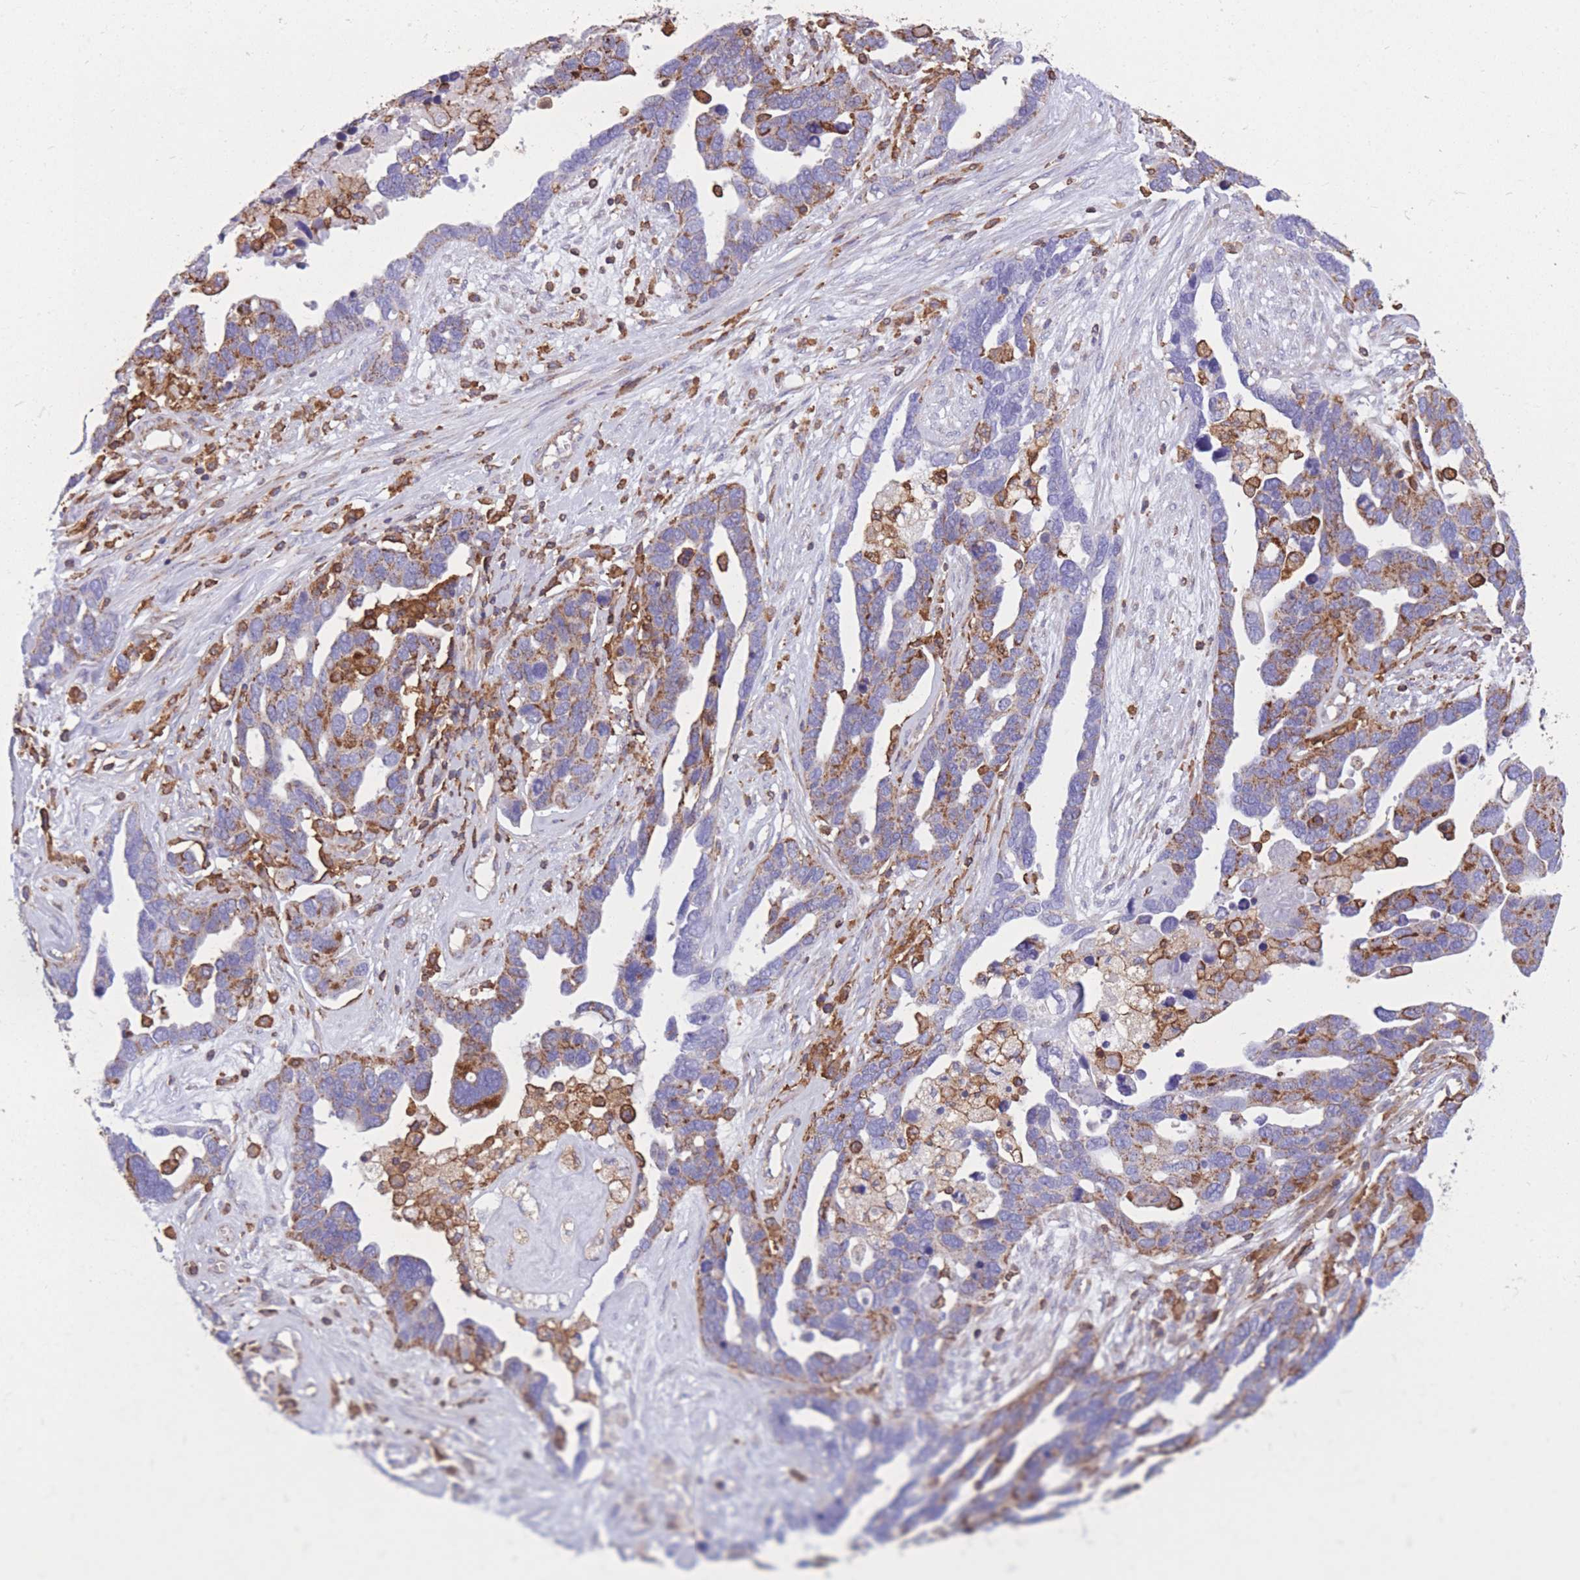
{"staining": {"intensity": "moderate", "quantity": "<25%", "location": "cytoplasmic/membranous"}, "tissue": "ovarian cancer", "cell_type": "Tumor cells", "image_type": "cancer", "snomed": [{"axis": "morphology", "description": "Cystadenocarcinoma, serous, NOS"}, {"axis": "topography", "description": "Ovary"}], "caption": "Ovarian serous cystadenocarcinoma stained with DAB immunohistochemistry displays low levels of moderate cytoplasmic/membranous expression in about <25% of tumor cells.", "gene": "MRPL54", "patient": {"sex": "female", "age": 54}}